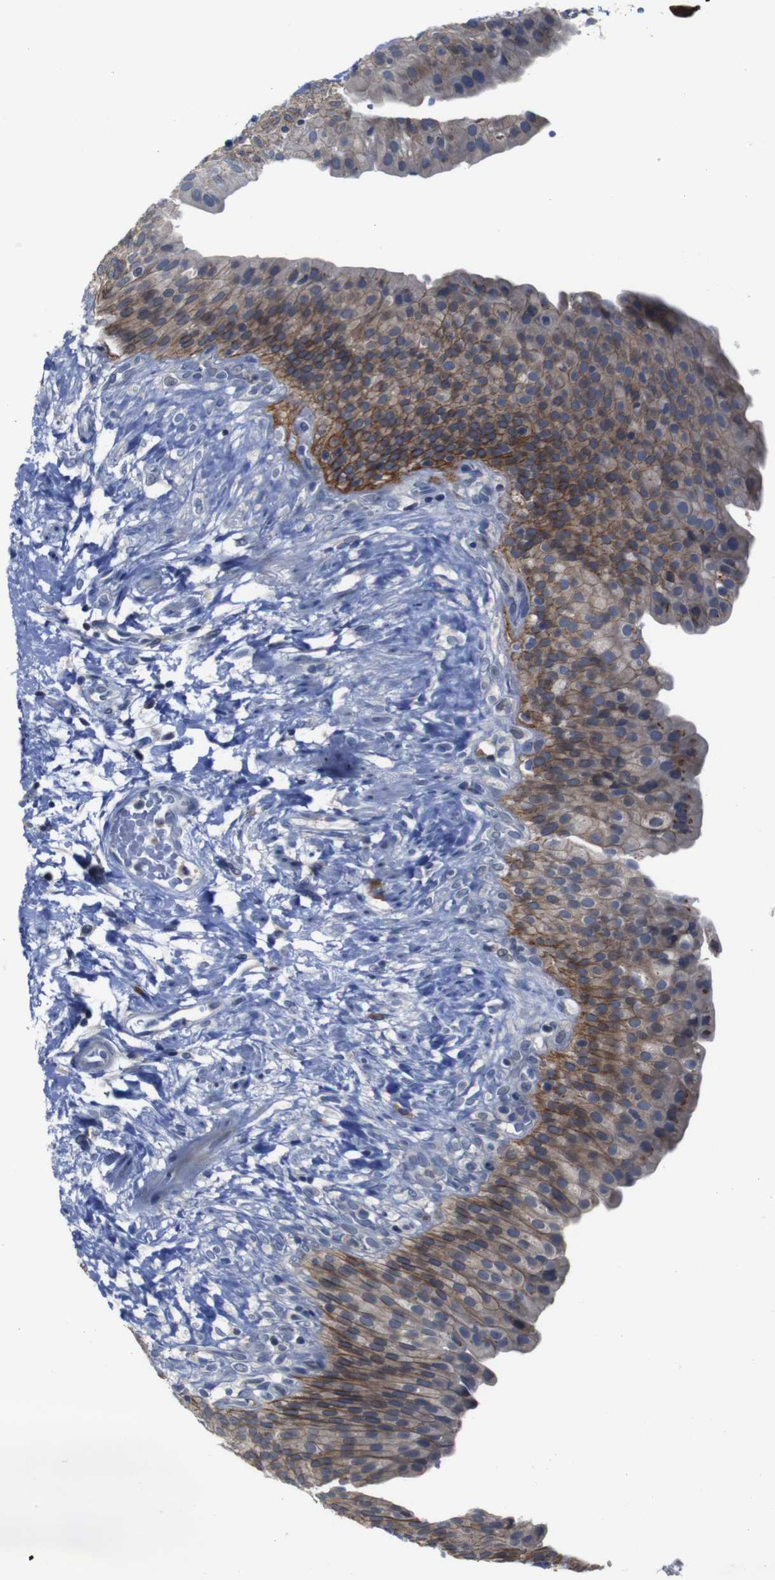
{"staining": {"intensity": "moderate", "quantity": ">75%", "location": "cytoplasmic/membranous"}, "tissue": "urinary bladder", "cell_type": "Urothelial cells", "image_type": "normal", "snomed": [{"axis": "morphology", "description": "Normal tissue, NOS"}, {"axis": "topography", "description": "Urinary bladder"}], "caption": "The histopathology image reveals immunohistochemical staining of unremarkable urinary bladder. There is moderate cytoplasmic/membranous staining is appreciated in approximately >75% of urothelial cells. The staining was performed using DAB (3,3'-diaminobenzidine) to visualize the protein expression in brown, while the nuclei were stained in blue with hematoxylin (Magnification: 20x).", "gene": "SEMA4B", "patient": {"sex": "female", "age": 79}}